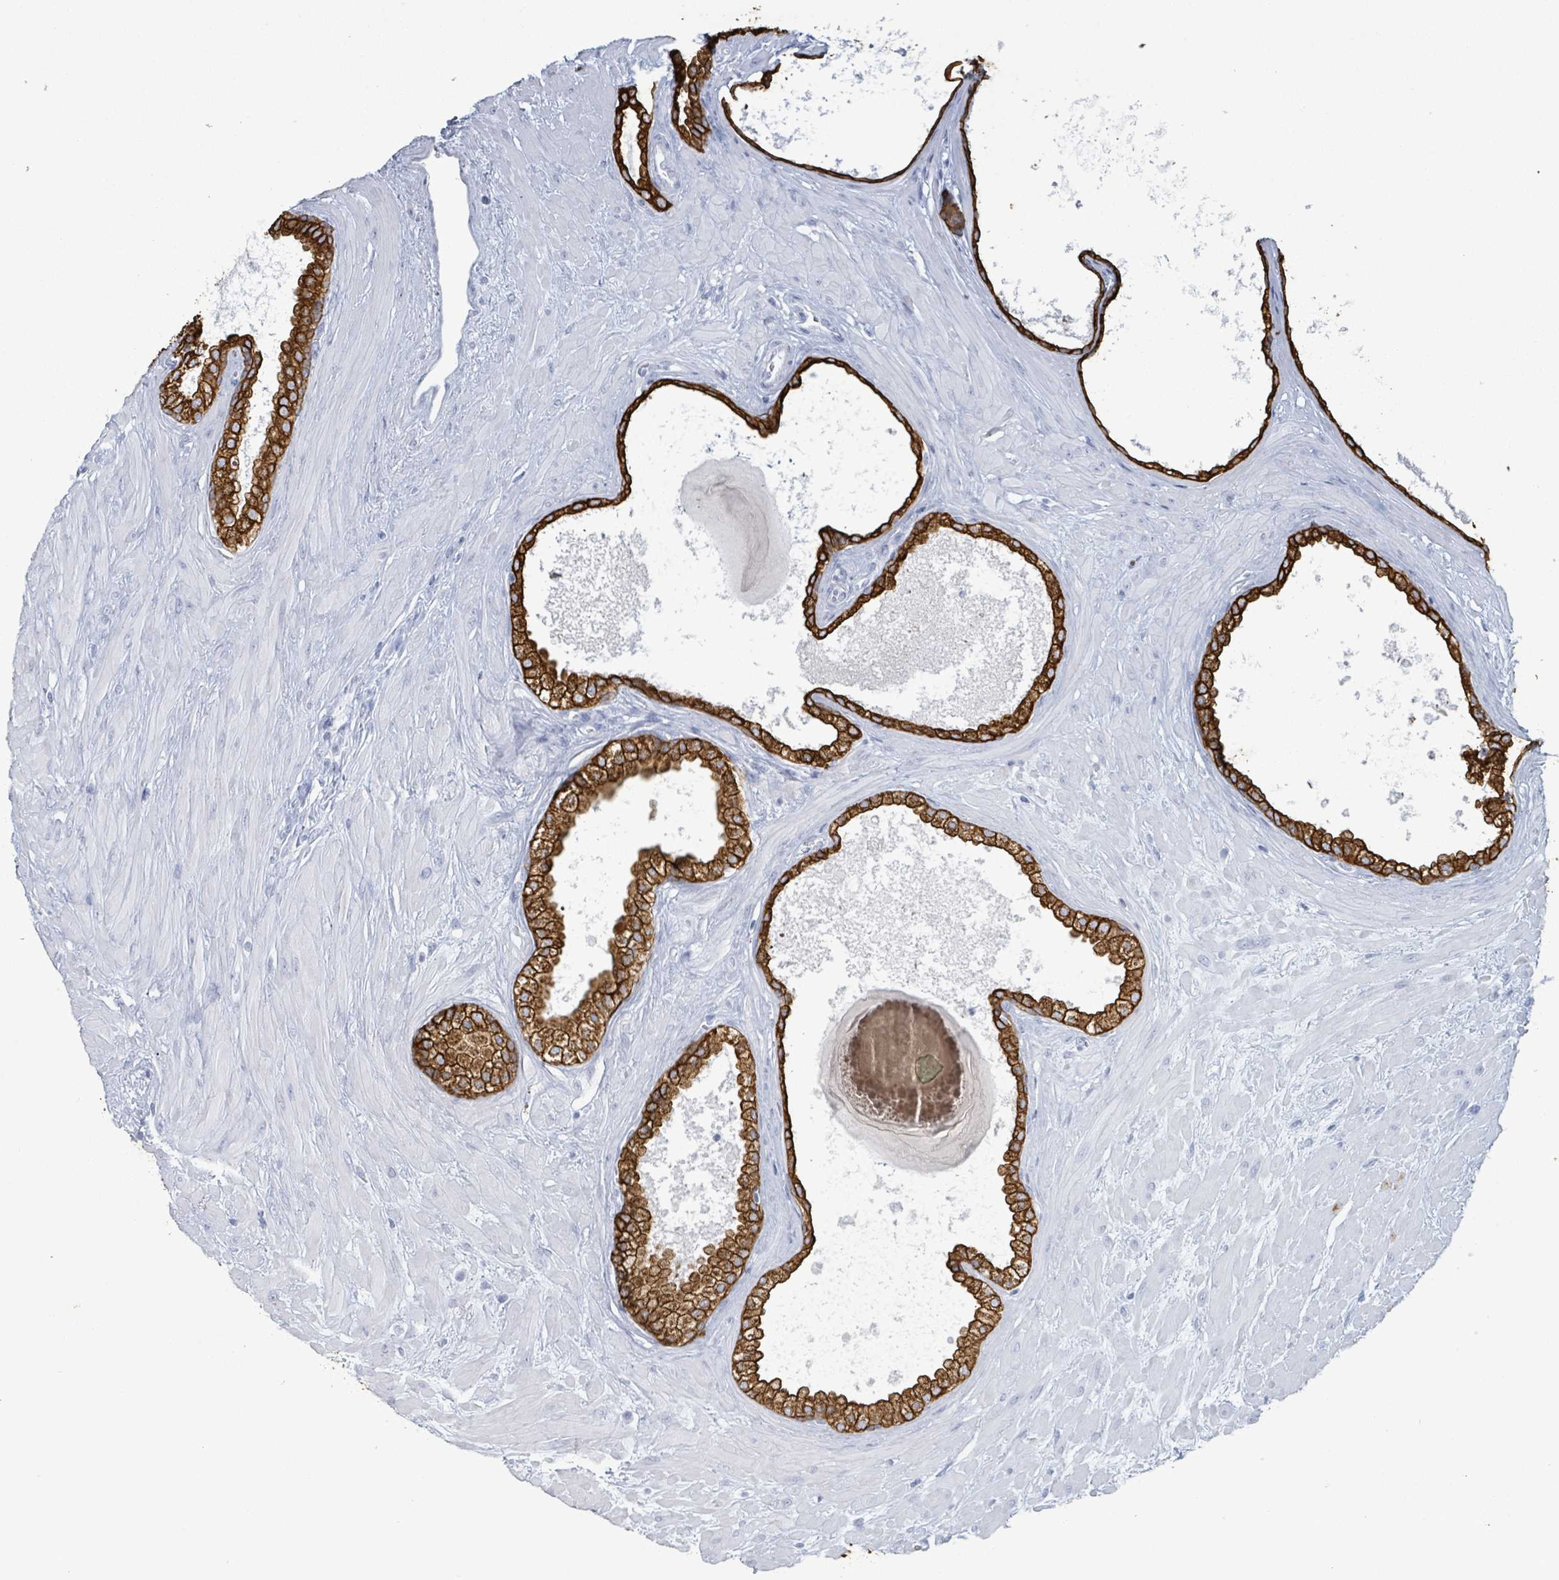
{"staining": {"intensity": "strong", "quantity": ">75%", "location": "cytoplasmic/membranous"}, "tissue": "prostate cancer", "cell_type": "Tumor cells", "image_type": "cancer", "snomed": [{"axis": "morphology", "description": "Adenocarcinoma, Low grade"}, {"axis": "topography", "description": "Prostate"}], "caption": "A high-resolution image shows IHC staining of prostate adenocarcinoma (low-grade), which demonstrates strong cytoplasmic/membranous expression in approximately >75% of tumor cells.", "gene": "KRT8", "patient": {"sex": "male", "age": 63}}